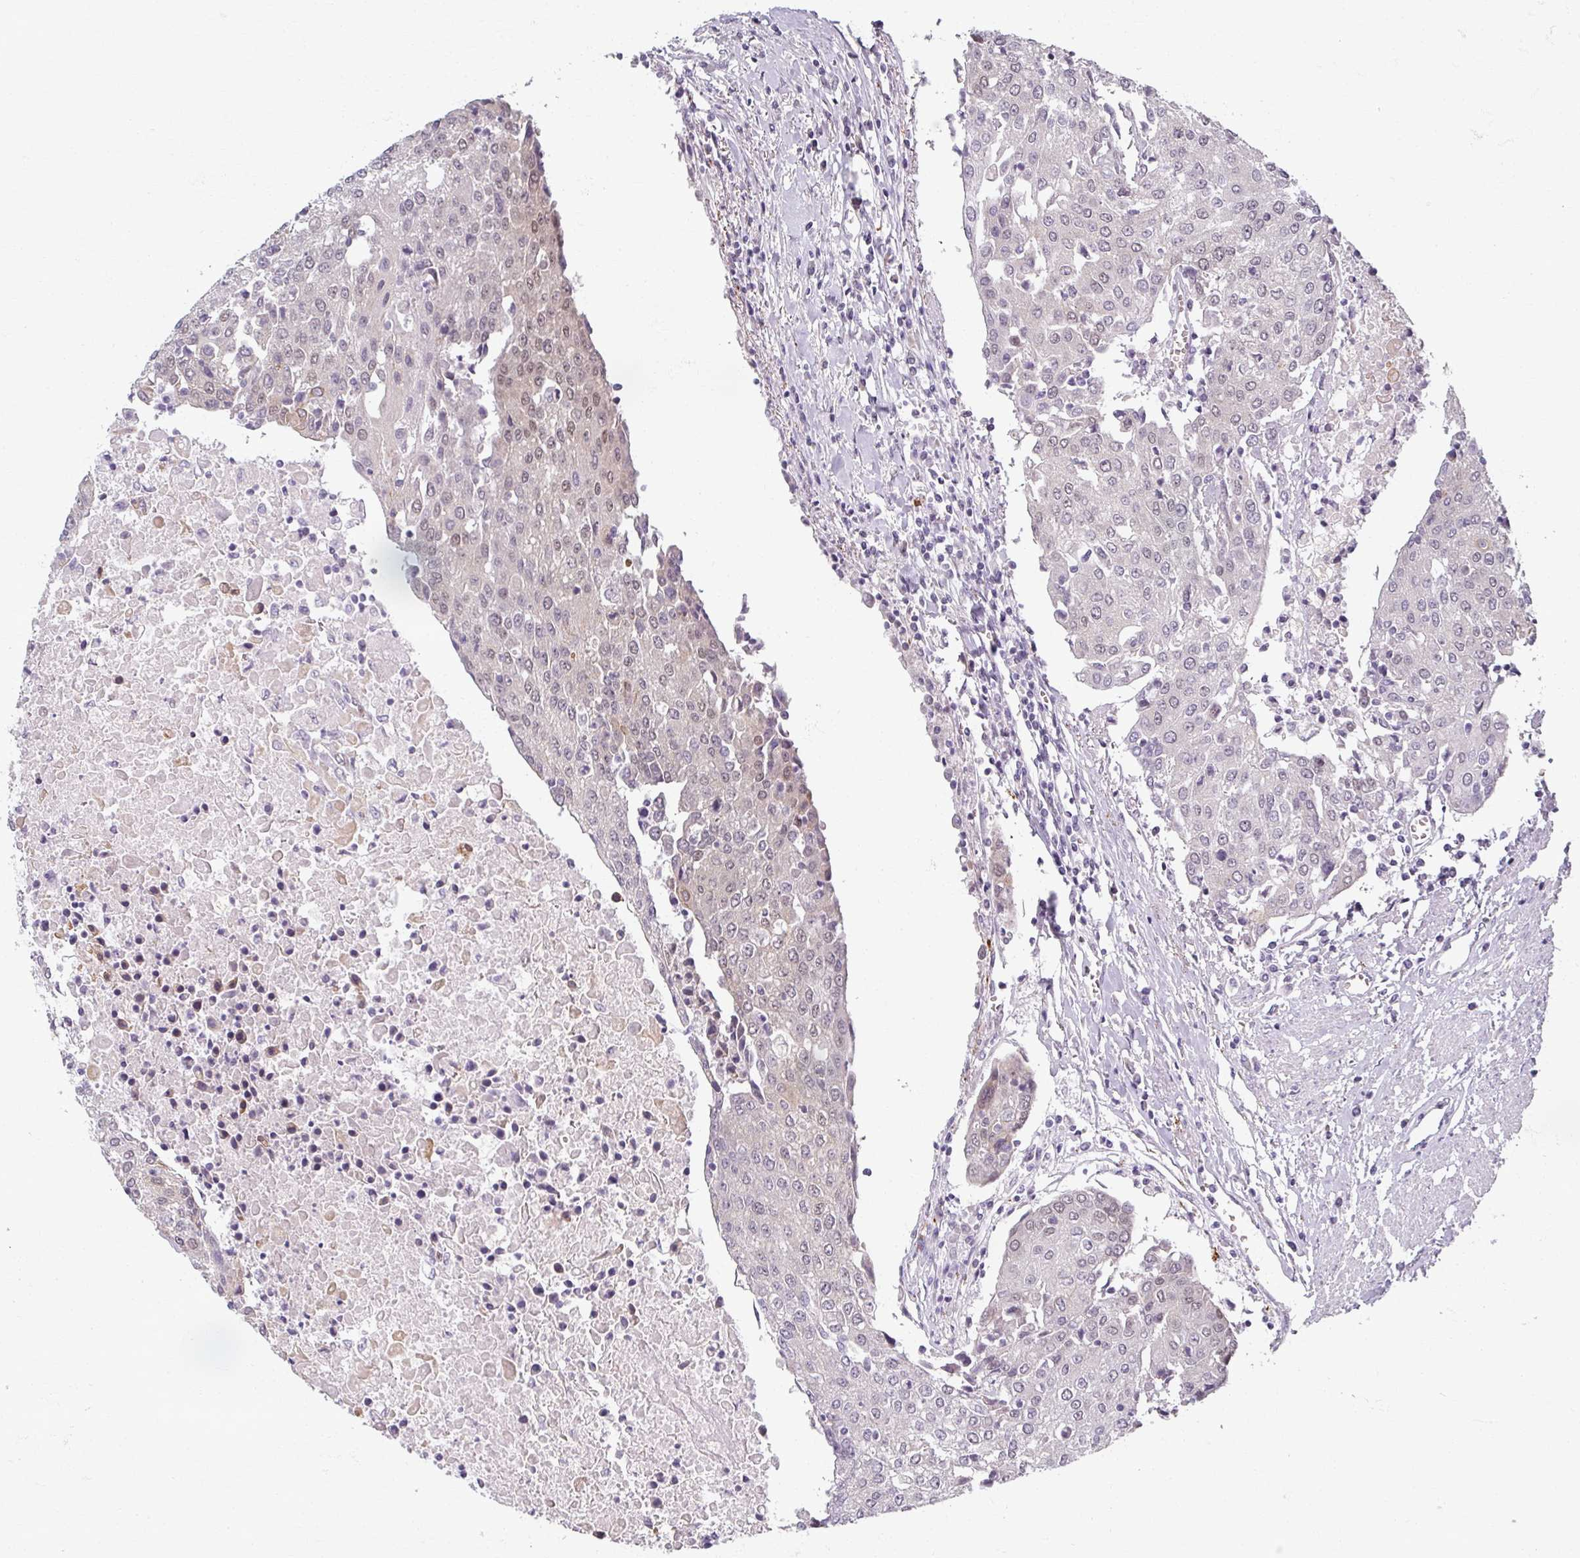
{"staining": {"intensity": "weak", "quantity": "25%-75%", "location": "nuclear"}, "tissue": "urothelial cancer", "cell_type": "Tumor cells", "image_type": "cancer", "snomed": [{"axis": "morphology", "description": "Urothelial carcinoma, High grade"}, {"axis": "topography", "description": "Urinary bladder"}], "caption": "Immunohistochemistry of human urothelial cancer demonstrates low levels of weak nuclear expression in approximately 25%-75% of tumor cells.", "gene": "RIPOR3", "patient": {"sex": "female", "age": 85}}